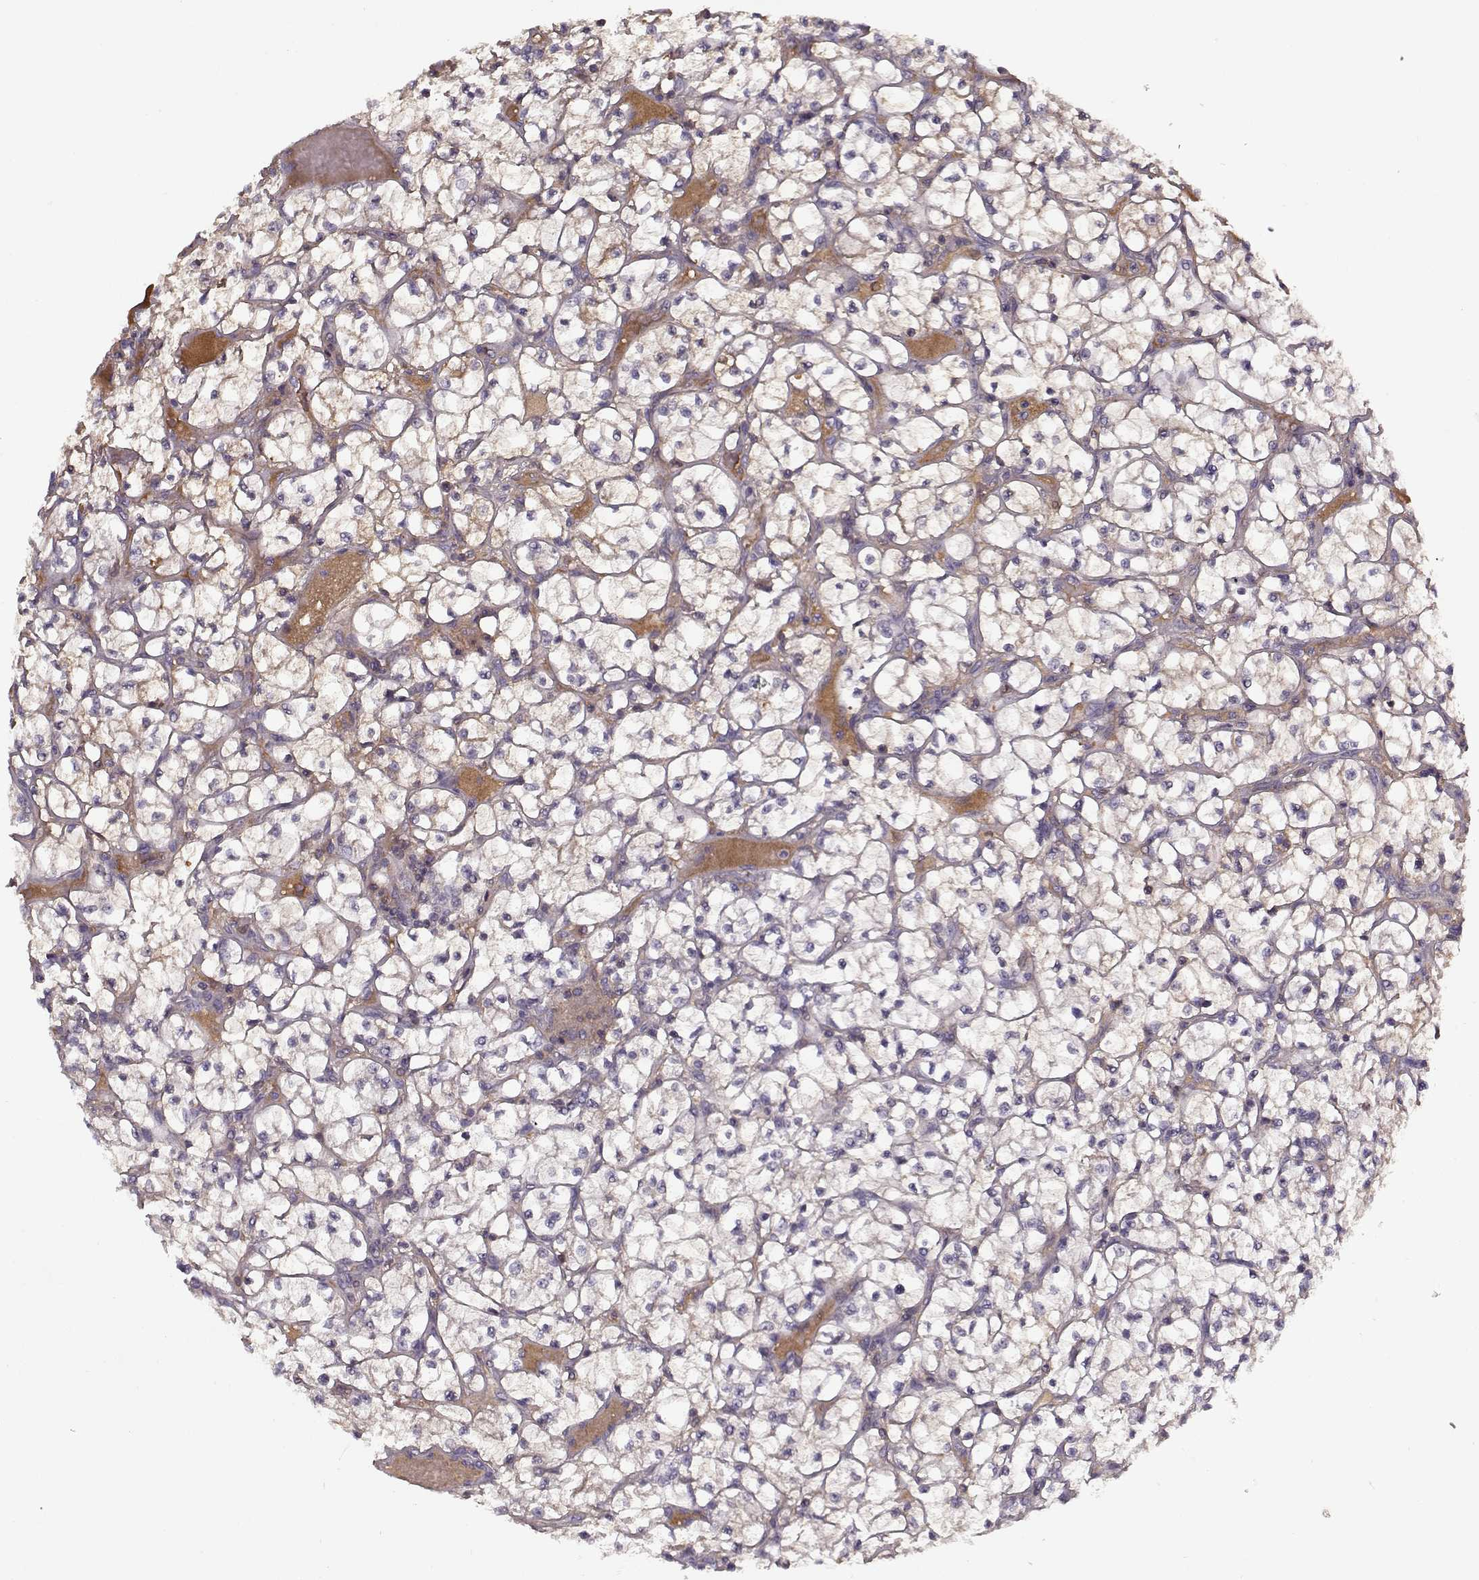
{"staining": {"intensity": "negative", "quantity": "none", "location": "none"}, "tissue": "renal cancer", "cell_type": "Tumor cells", "image_type": "cancer", "snomed": [{"axis": "morphology", "description": "Adenocarcinoma, NOS"}, {"axis": "topography", "description": "Kidney"}], "caption": "Immunohistochemistry (IHC) image of renal cancer stained for a protein (brown), which demonstrates no staining in tumor cells.", "gene": "LUM", "patient": {"sex": "female", "age": 64}}